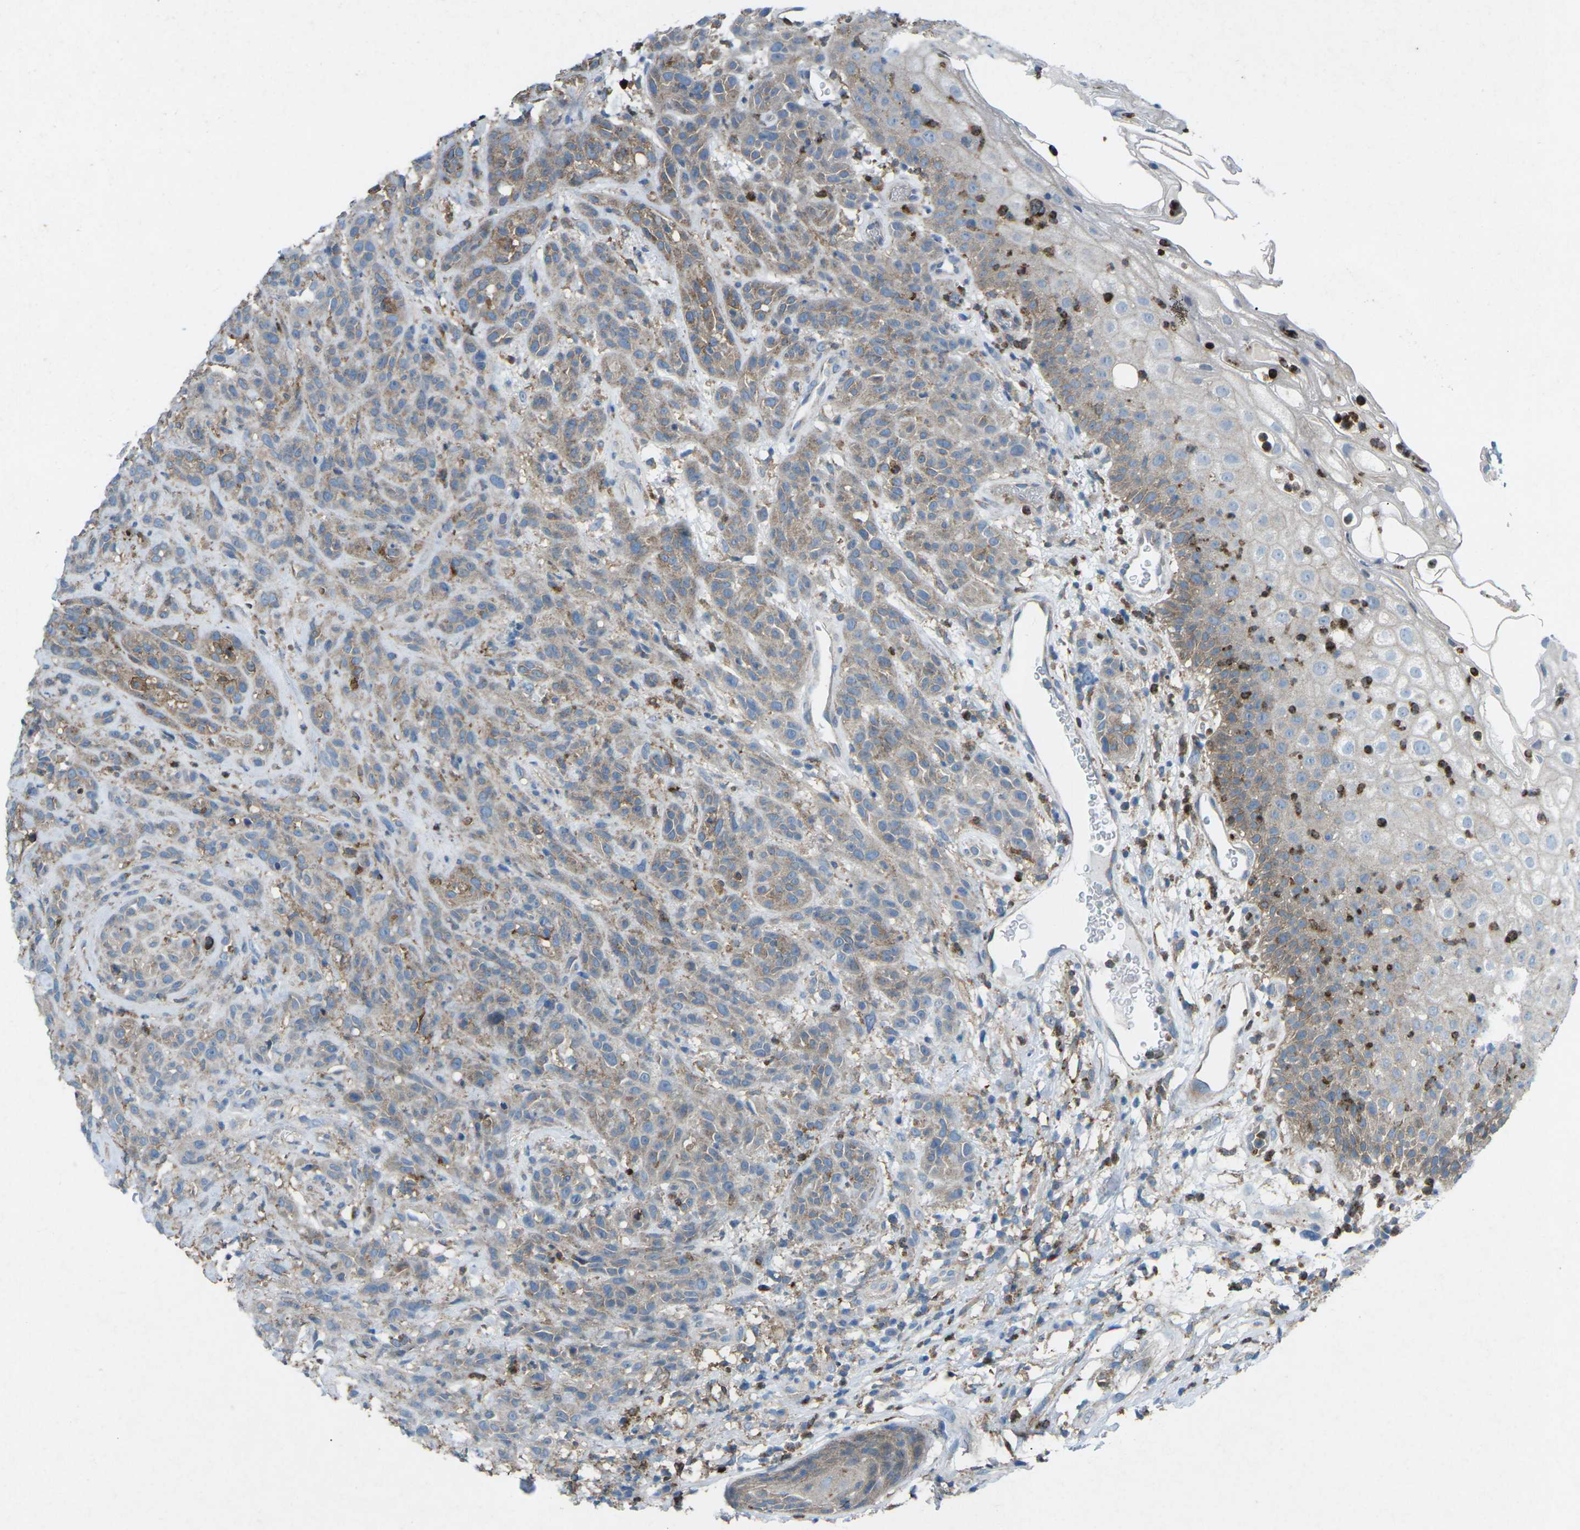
{"staining": {"intensity": "weak", "quantity": ">75%", "location": "cytoplasmic/membranous"}, "tissue": "head and neck cancer", "cell_type": "Tumor cells", "image_type": "cancer", "snomed": [{"axis": "morphology", "description": "Normal tissue, NOS"}, {"axis": "morphology", "description": "Squamous cell carcinoma, NOS"}, {"axis": "topography", "description": "Cartilage tissue"}, {"axis": "topography", "description": "Head-Neck"}], "caption": "Head and neck cancer stained with a brown dye exhibits weak cytoplasmic/membranous positive staining in approximately >75% of tumor cells.", "gene": "STK11", "patient": {"sex": "male", "age": 62}}